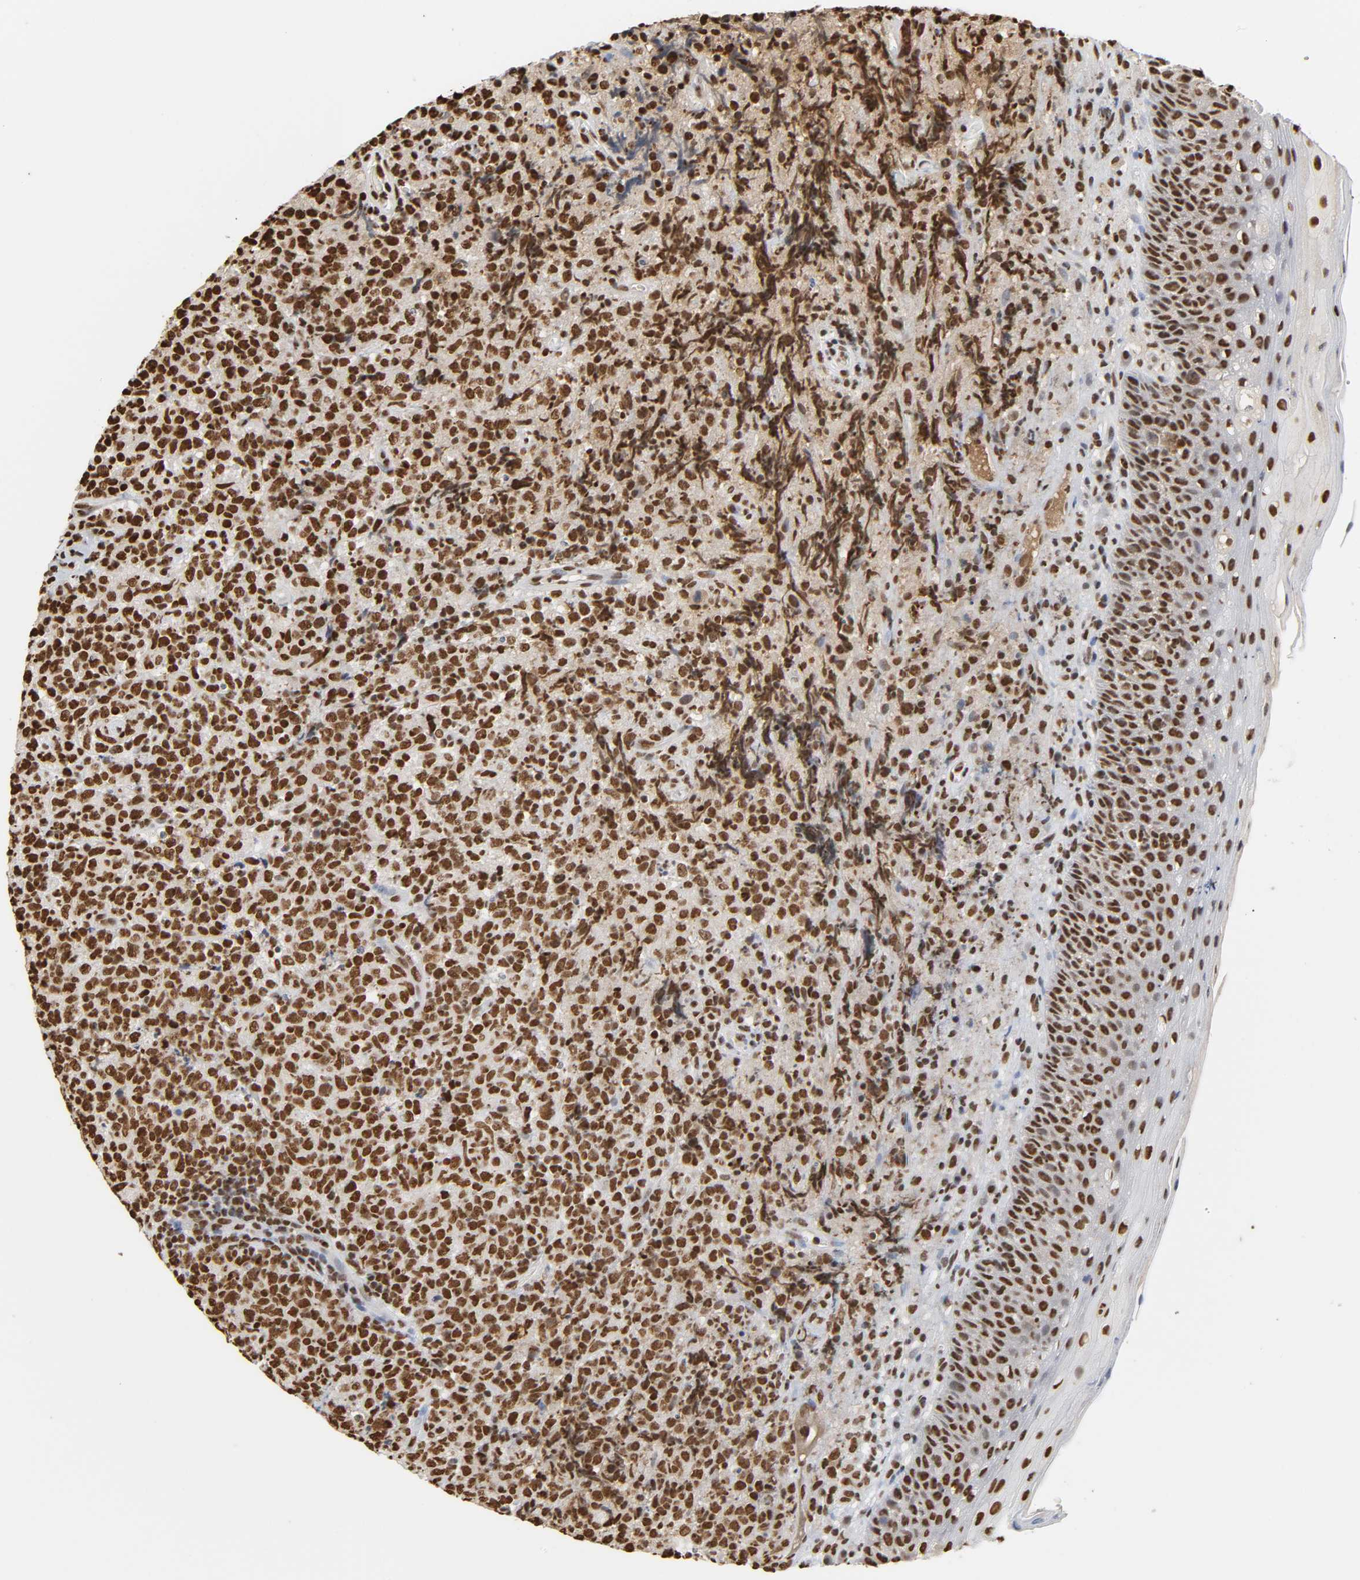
{"staining": {"intensity": "strong", "quantity": ">75%", "location": "nuclear"}, "tissue": "lymphoma", "cell_type": "Tumor cells", "image_type": "cancer", "snomed": [{"axis": "morphology", "description": "Malignant lymphoma, non-Hodgkin's type, High grade"}, {"axis": "topography", "description": "Tonsil"}], "caption": "Immunohistochemical staining of lymphoma exhibits strong nuclear protein staining in approximately >75% of tumor cells.", "gene": "HNRNPC", "patient": {"sex": "female", "age": 36}}